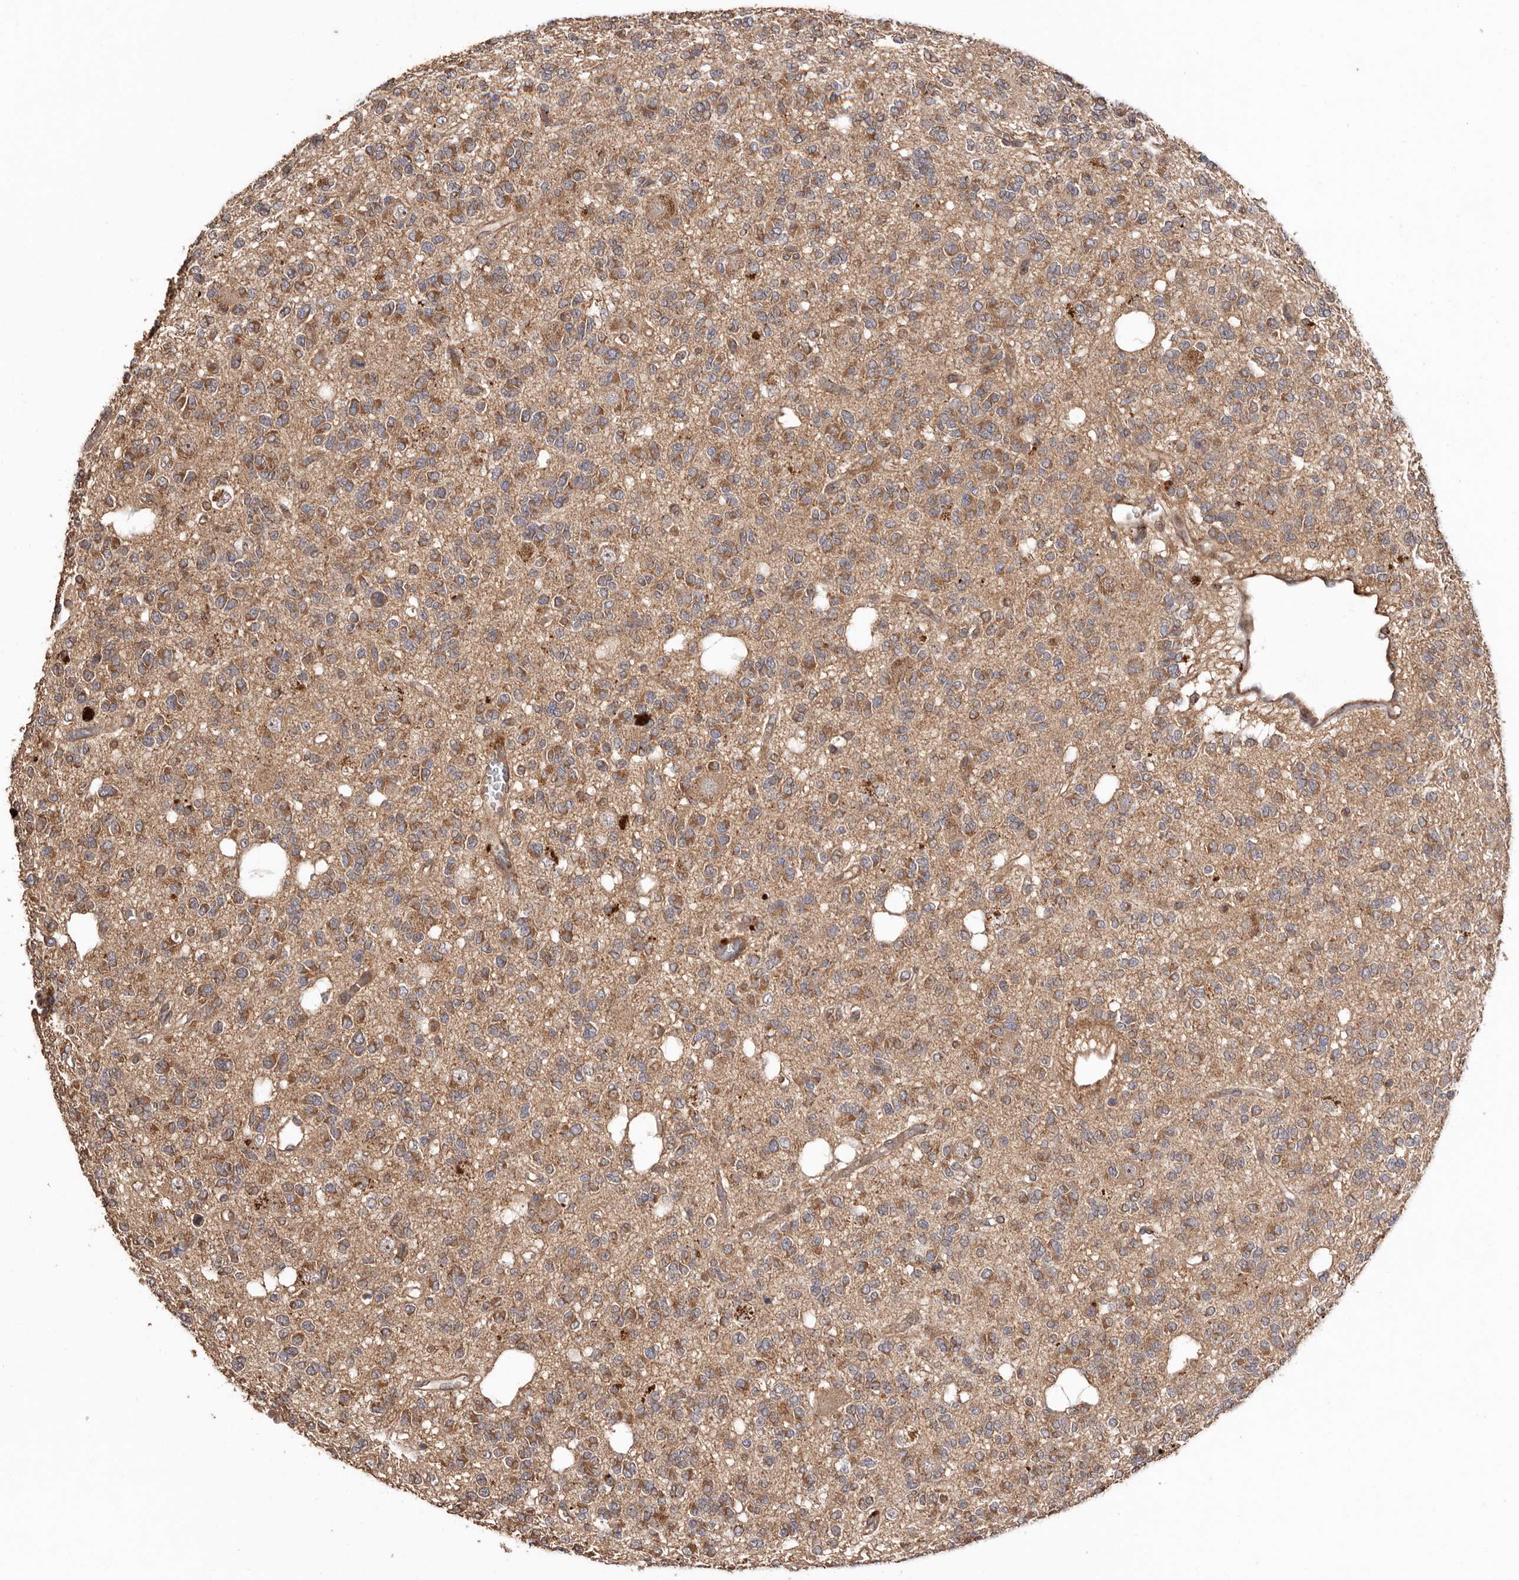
{"staining": {"intensity": "moderate", "quantity": "25%-75%", "location": "cytoplasmic/membranous"}, "tissue": "glioma", "cell_type": "Tumor cells", "image_type": "cancer", "snomed": [{"axis": "morphology", "description": "Glioma, malignant, Low grade"}, {"axis": "topography", "description": "Brain"}], "caption": "Tumor cells demonstrate medium levels of moderate cytoplasmic/membranous positivity in approximately 25%-75% of cells in human glioma. (DAB IHC, brown staining for protein, blue staining for nuclei).", "gene": "RWDD1", "patient": {"sex": "male", "age": 38}}